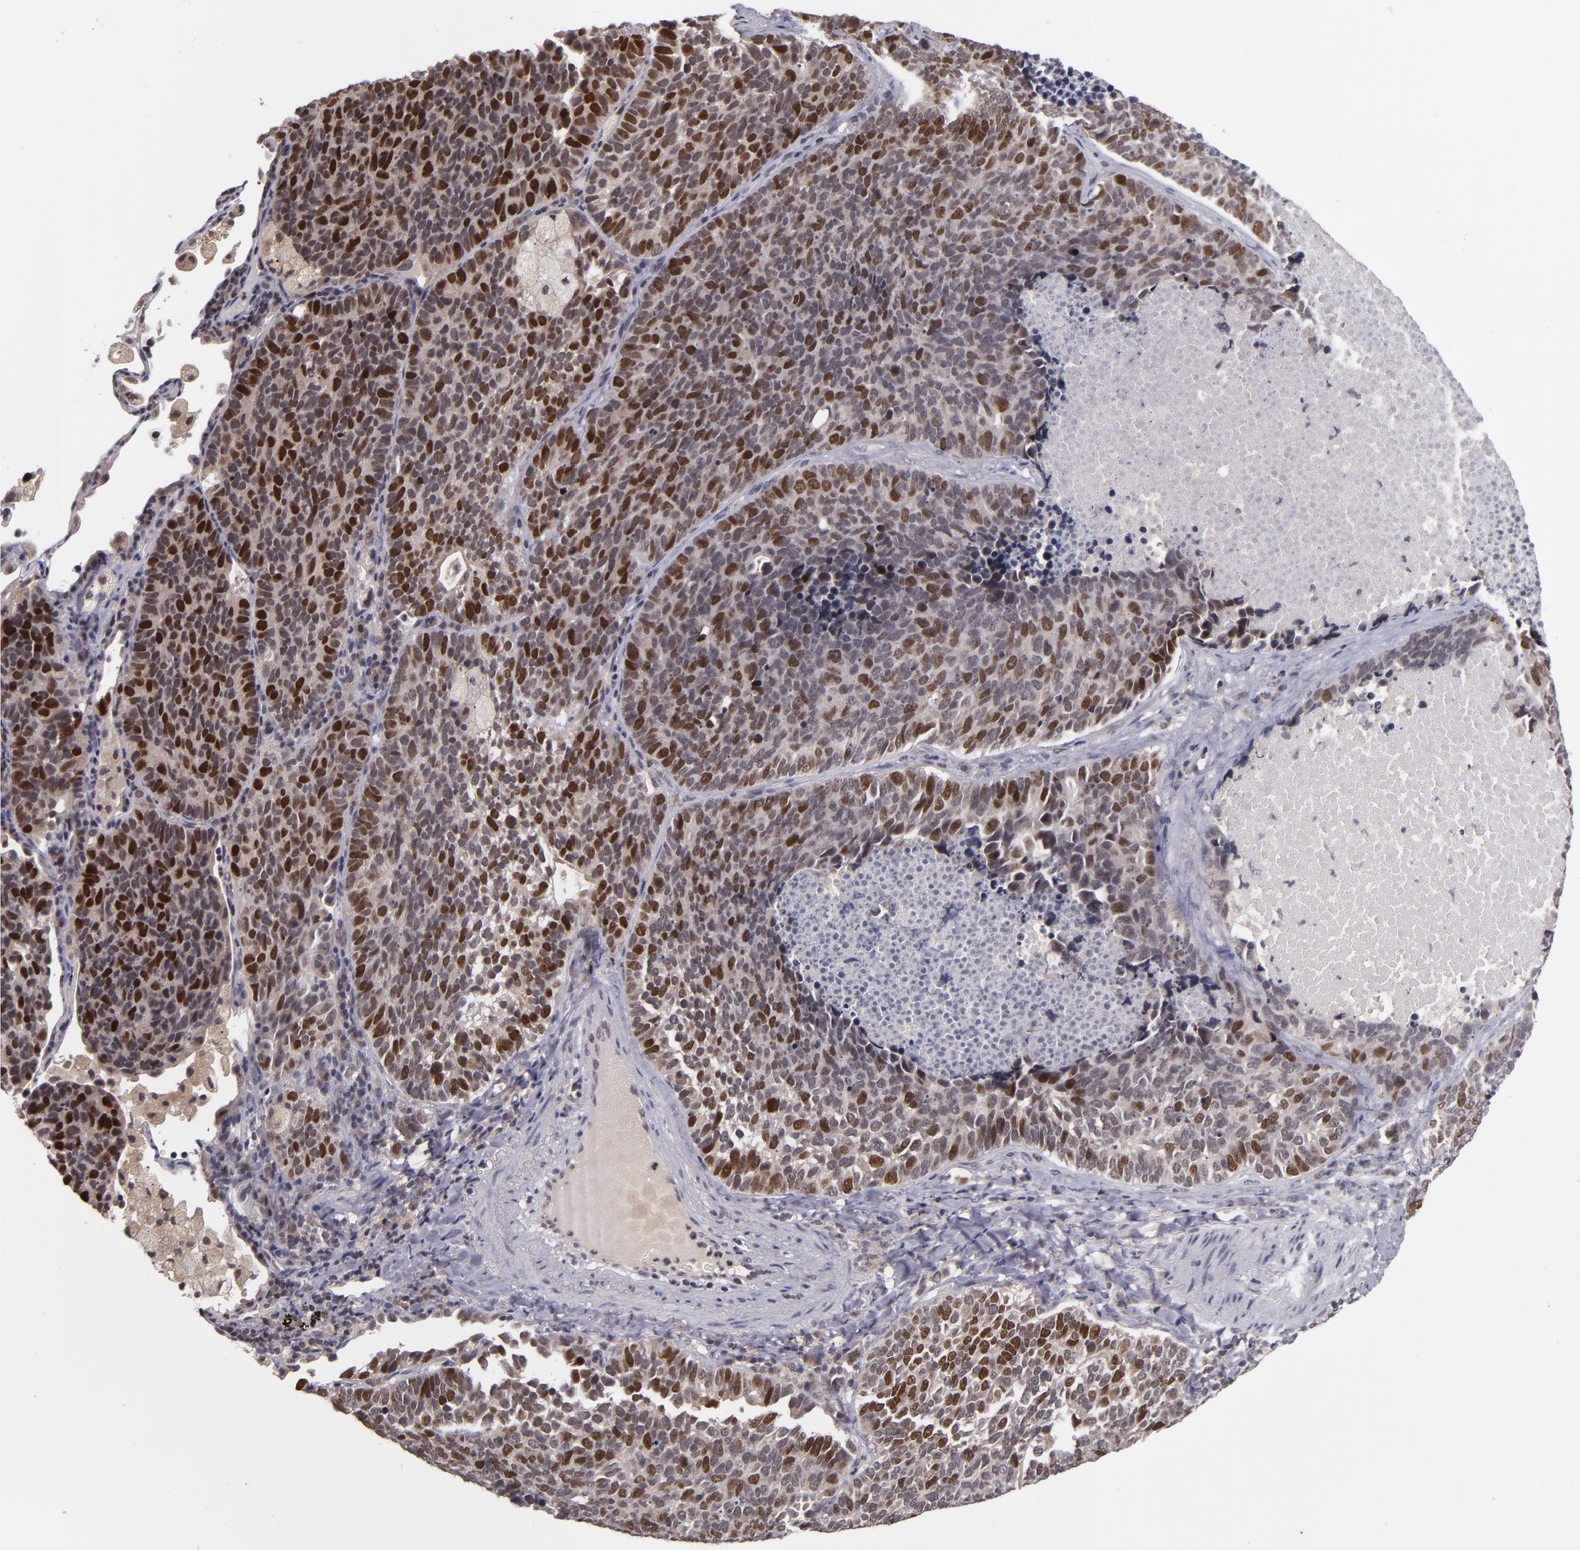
{"staining": {"intensity": "strong", "quantity": ">75%", "location": "nuclear"}, "tissue": "lung cancer", "cell_type": "Tumor cells", "image_type": "cancer", "snomed": [{"axis": "morphology", "description": "Neoplasm, malignant, NOS"}, {"axis": "topography", "description": "Lung"}], "caption": "Immunohistochemical staining of human lung cancer exhibits strong nuclear protein staining in about >75% of tumor cells.", "gene": "CDC7", "patient": {"sex": "female", "age": 75}}